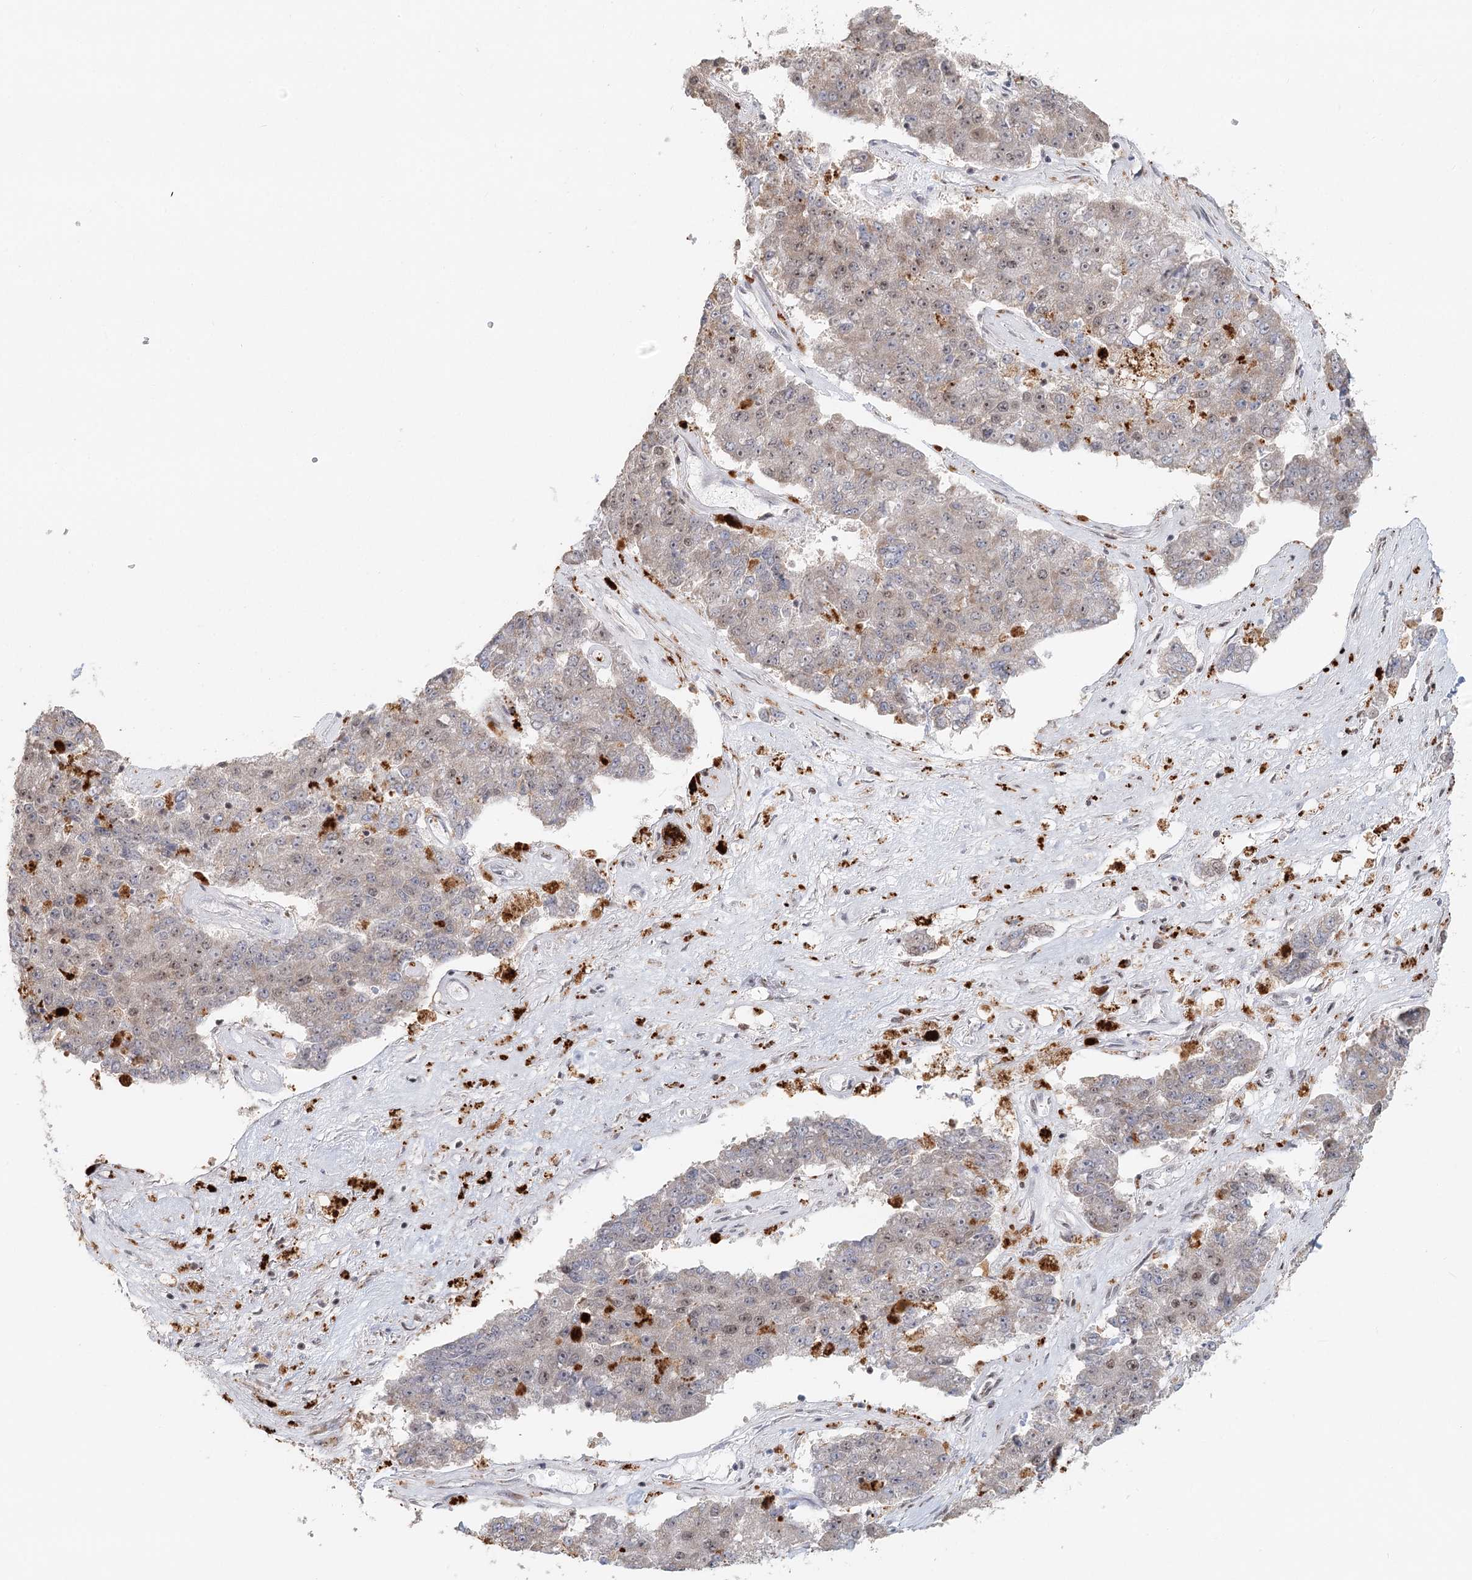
{"staining": {"intensity": "weak", "quantity": "25%-75%", "location": "nuclear"}, "tissue": "pancreatic cancer", "cell_type": "Tumor cells", "image_type": "cancer", "snomed": [{"axis": "morphology", "description": "Adenocarcinoma, NOS"}, {"axis": "topography", "description": "Pancreas"}], "caption": "This is a photomicrograph of immunohistochemistry staining of pancreatic cancer (adenocarcinoma), which shows weak staining in the nuclear of tumor cells.", "gene": "BNIP5", "patient": {"sex": "male", "age": 50}}